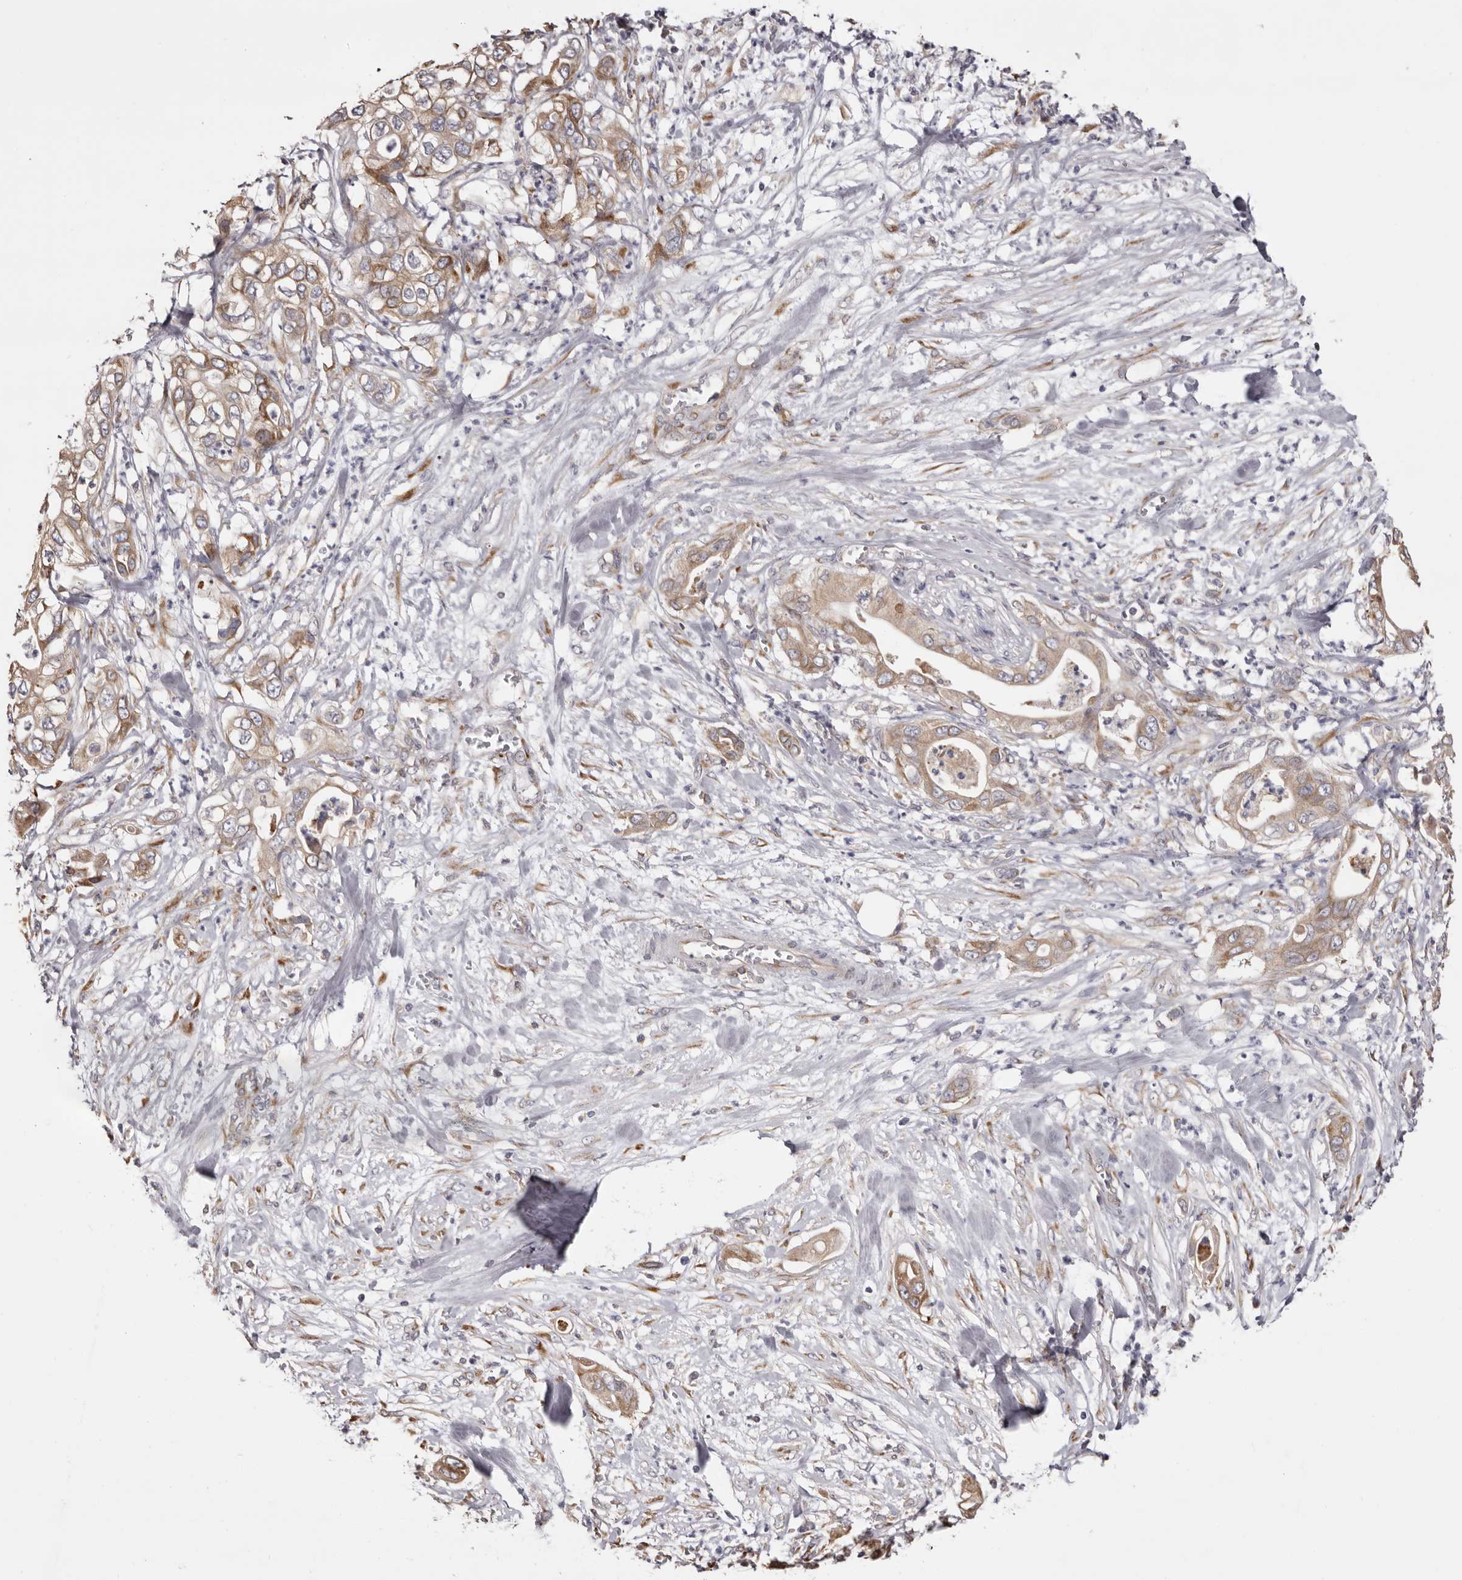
{"staining": {"intensity": "moderate", "quantity": ">75%", "location": "cytoplasmic/membranous"}, "tissue": "pancreatic cancer", "cell_type": "Tumor cells", "image_type": "cancer", "snomed": [{"axis": "morphology", "description": "Adenocarcinoma, NOS"}, {"axis": "topography", "description": "Pancreas"}], "caption": "Pancreatic cancer tissue exhibits moderate cytoplasmic/membranous staining in approximately >75% of tumor cells, visualized by immunohistochemistry.", "gene": "PIGX", "patient": {"sex": "female", "age": 78}}